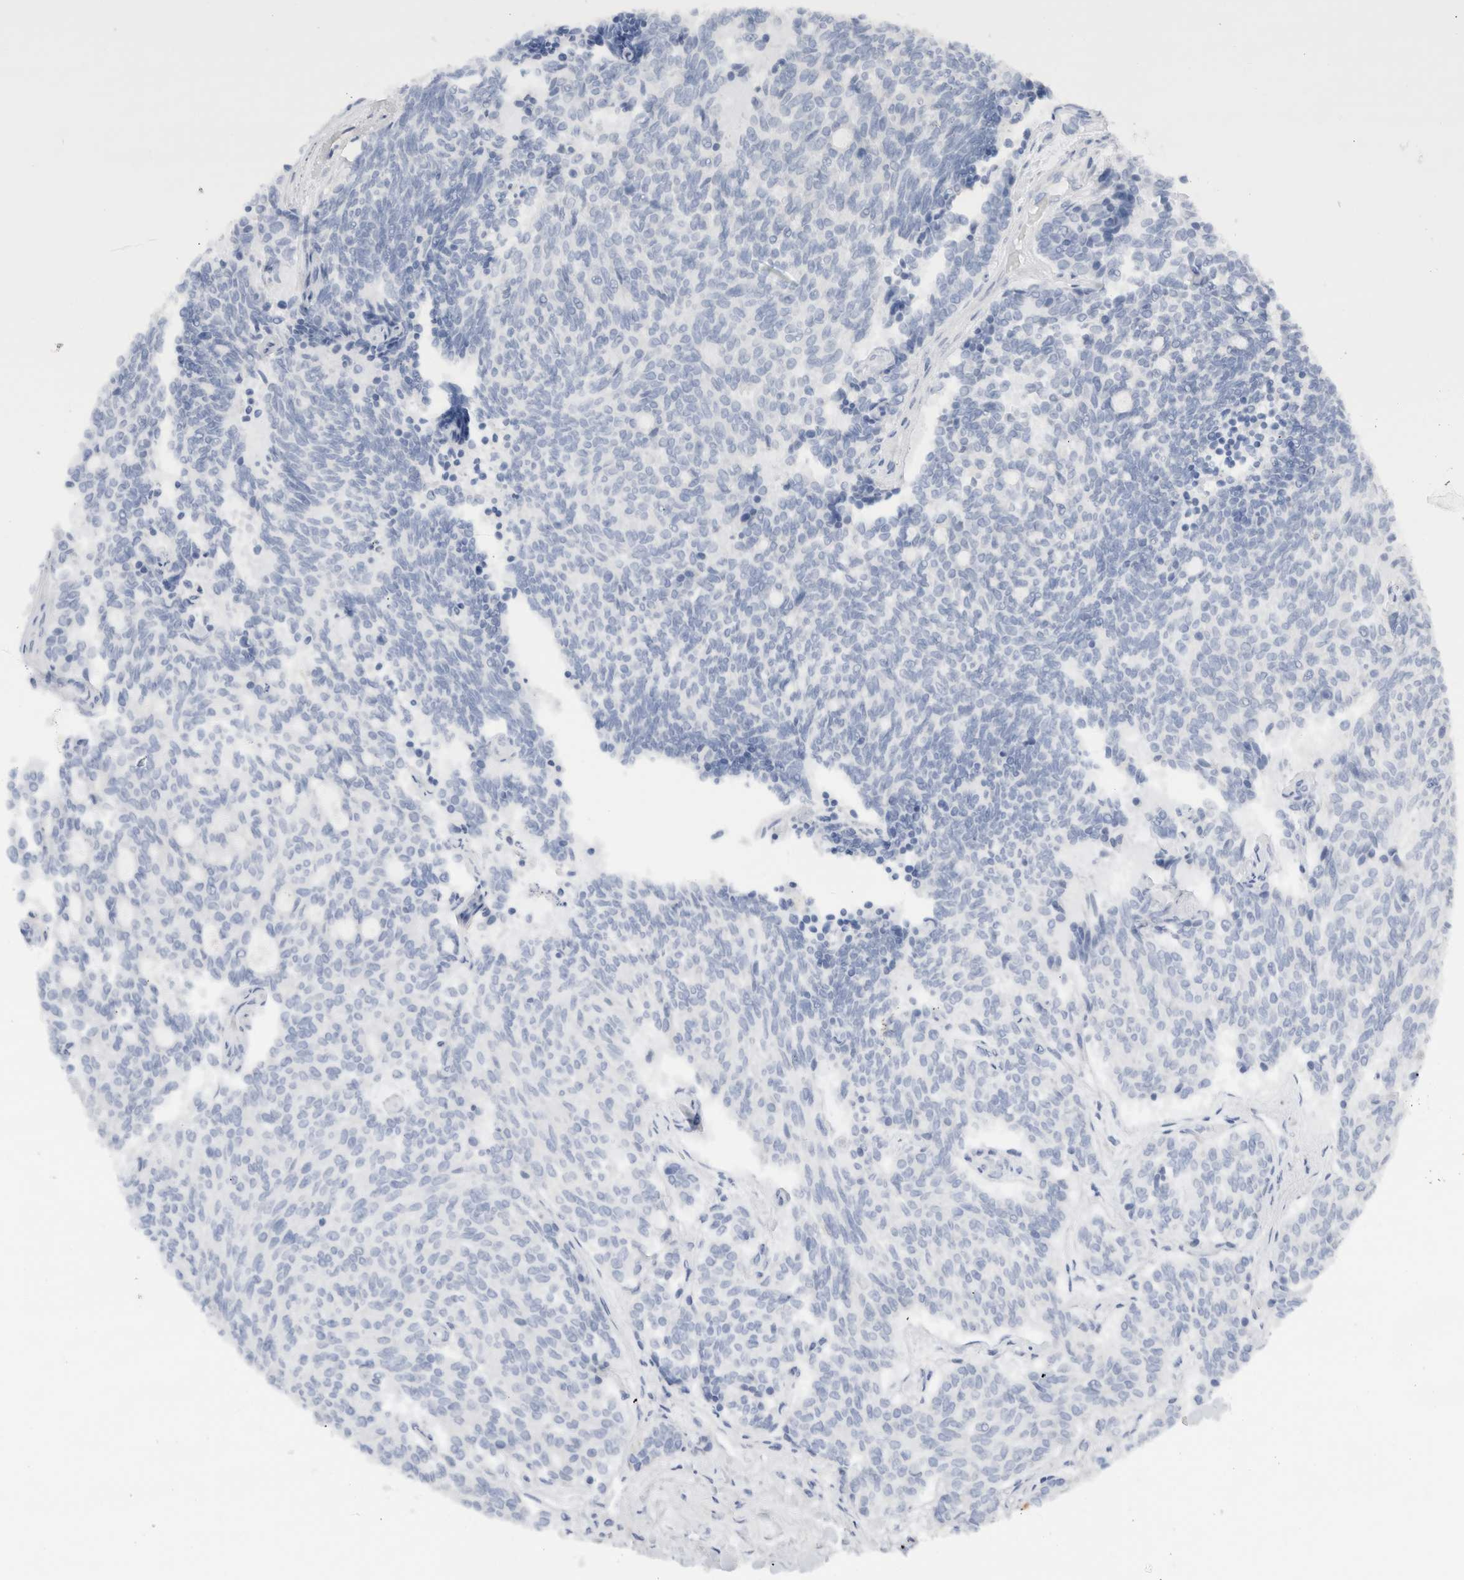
{"staining": {"intensity": "negative", "quantity": "none", "location": "none"}, "tissue": "carcinoid", "cell_type": "Tumor cells", "image_type": "cancer", "snomed": [{"axis": "morphology", "description": "Carcinoid, malignant, NOS"}, {"axis": "topography", "description": "Pancreas"}], "caption": "High magnification brightfield microscopy of carcinoid stained with DAB (3,3'-diaminobenzidine) (brown) and counterstained with hematoxylin (blue): tumor cells show no significant expression.", "gene": "ADAM30", "patient": {"sex": "female", "age": 54}}